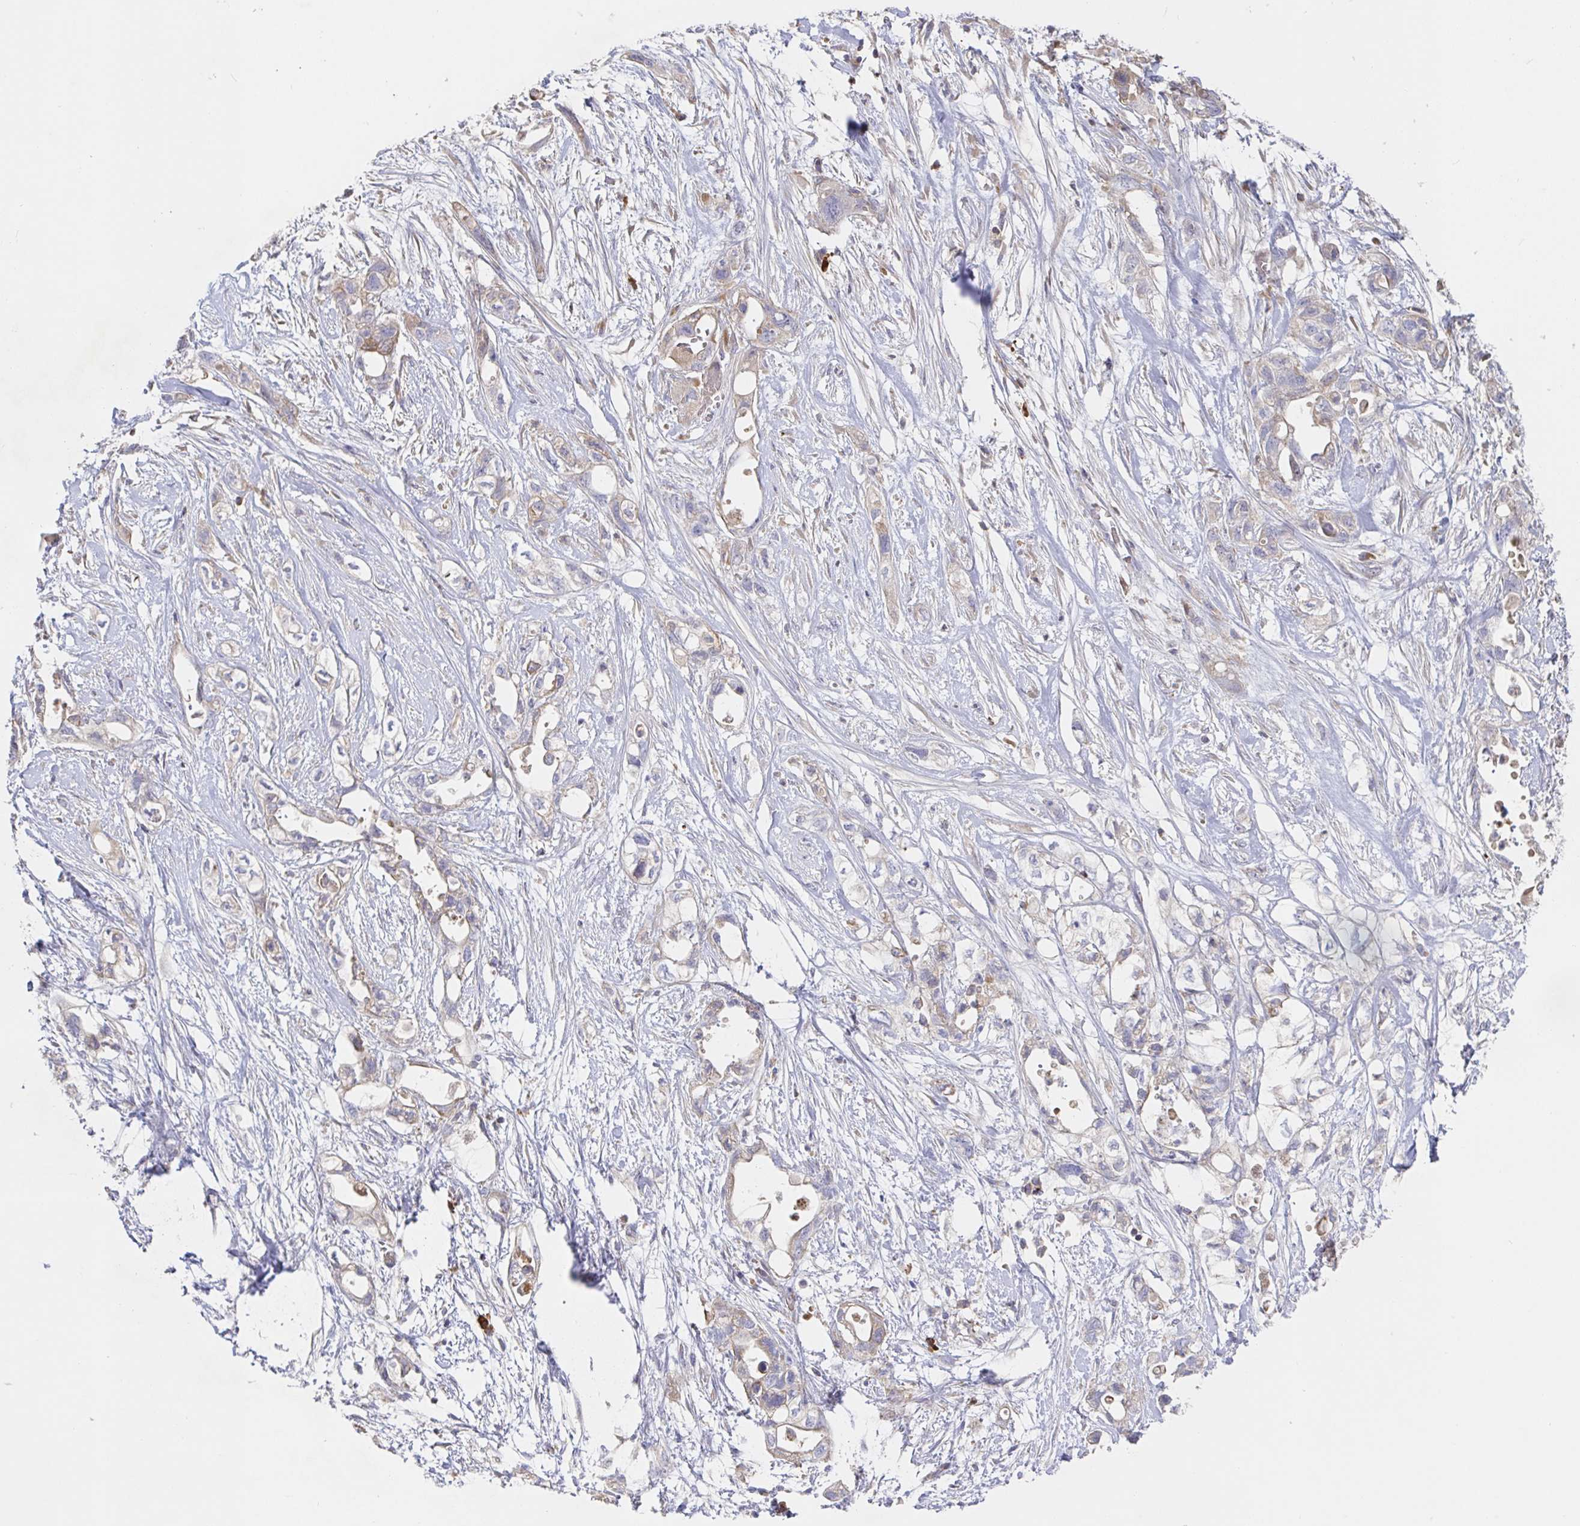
{"staining": {"intensity": "weak", "quantity": "<25%", "location": "cytoplasmic/membranous"}, "tissue": "pancreatic cancer", "cell_type": "Tumor cells", "image_type": "cancer", "snomed": [{"axis": "morphology", "description": "Adenocarcinoma, NOS"}, {"axis": "topography", "description": "Pancreas"}], "caption": "Immunohistochemical staining of human pancreatic adenocarcinoma exhibits no significant expression in tumor cells.", "gene": "IRAK2", "patient": {"sex": "female", "age": 72}}